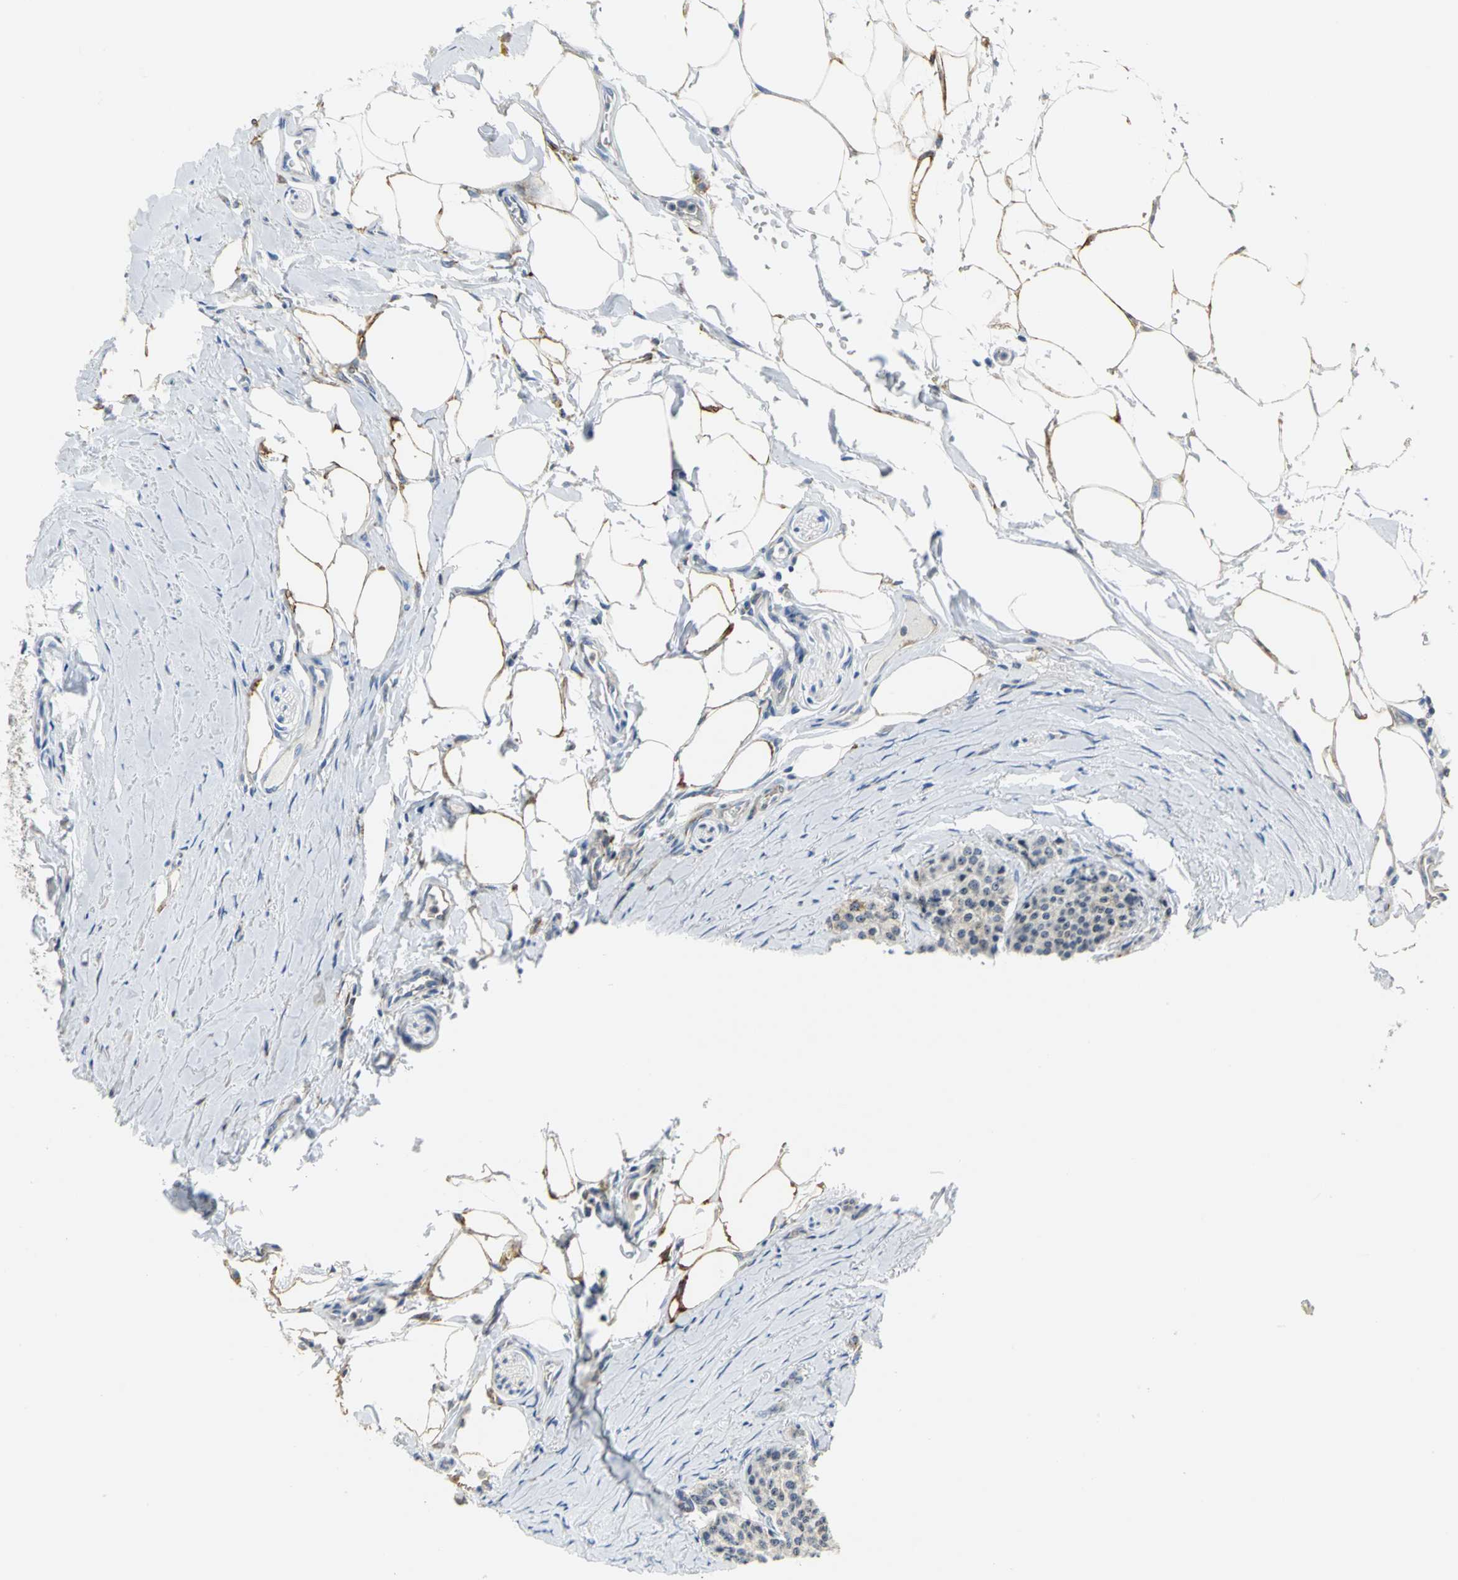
{"staining": {"intensity": "weak", "quantity": "25%-75%", "location": "cytoplasmic/membranous"}, "tissue": "carcinoid", "cell_type": "Tumor cells", "image_type": "cancer", "snomed": [{"axis": "morphology", "description": "Carcinoid, malignant, NOS"}, {"axis": "topography", "description": "Colon"}], "caption": "The micrograph demonstrates immunohistochemical staining of malignant carcinoid. There is weak cytoplasmic/membranous expression is seen in about 25%-75% of tumor cells. (IHC, brightfield microscopy, high magnification).", "gene": "GNRH2", "patient": {"sex": "female", "age": 61}}